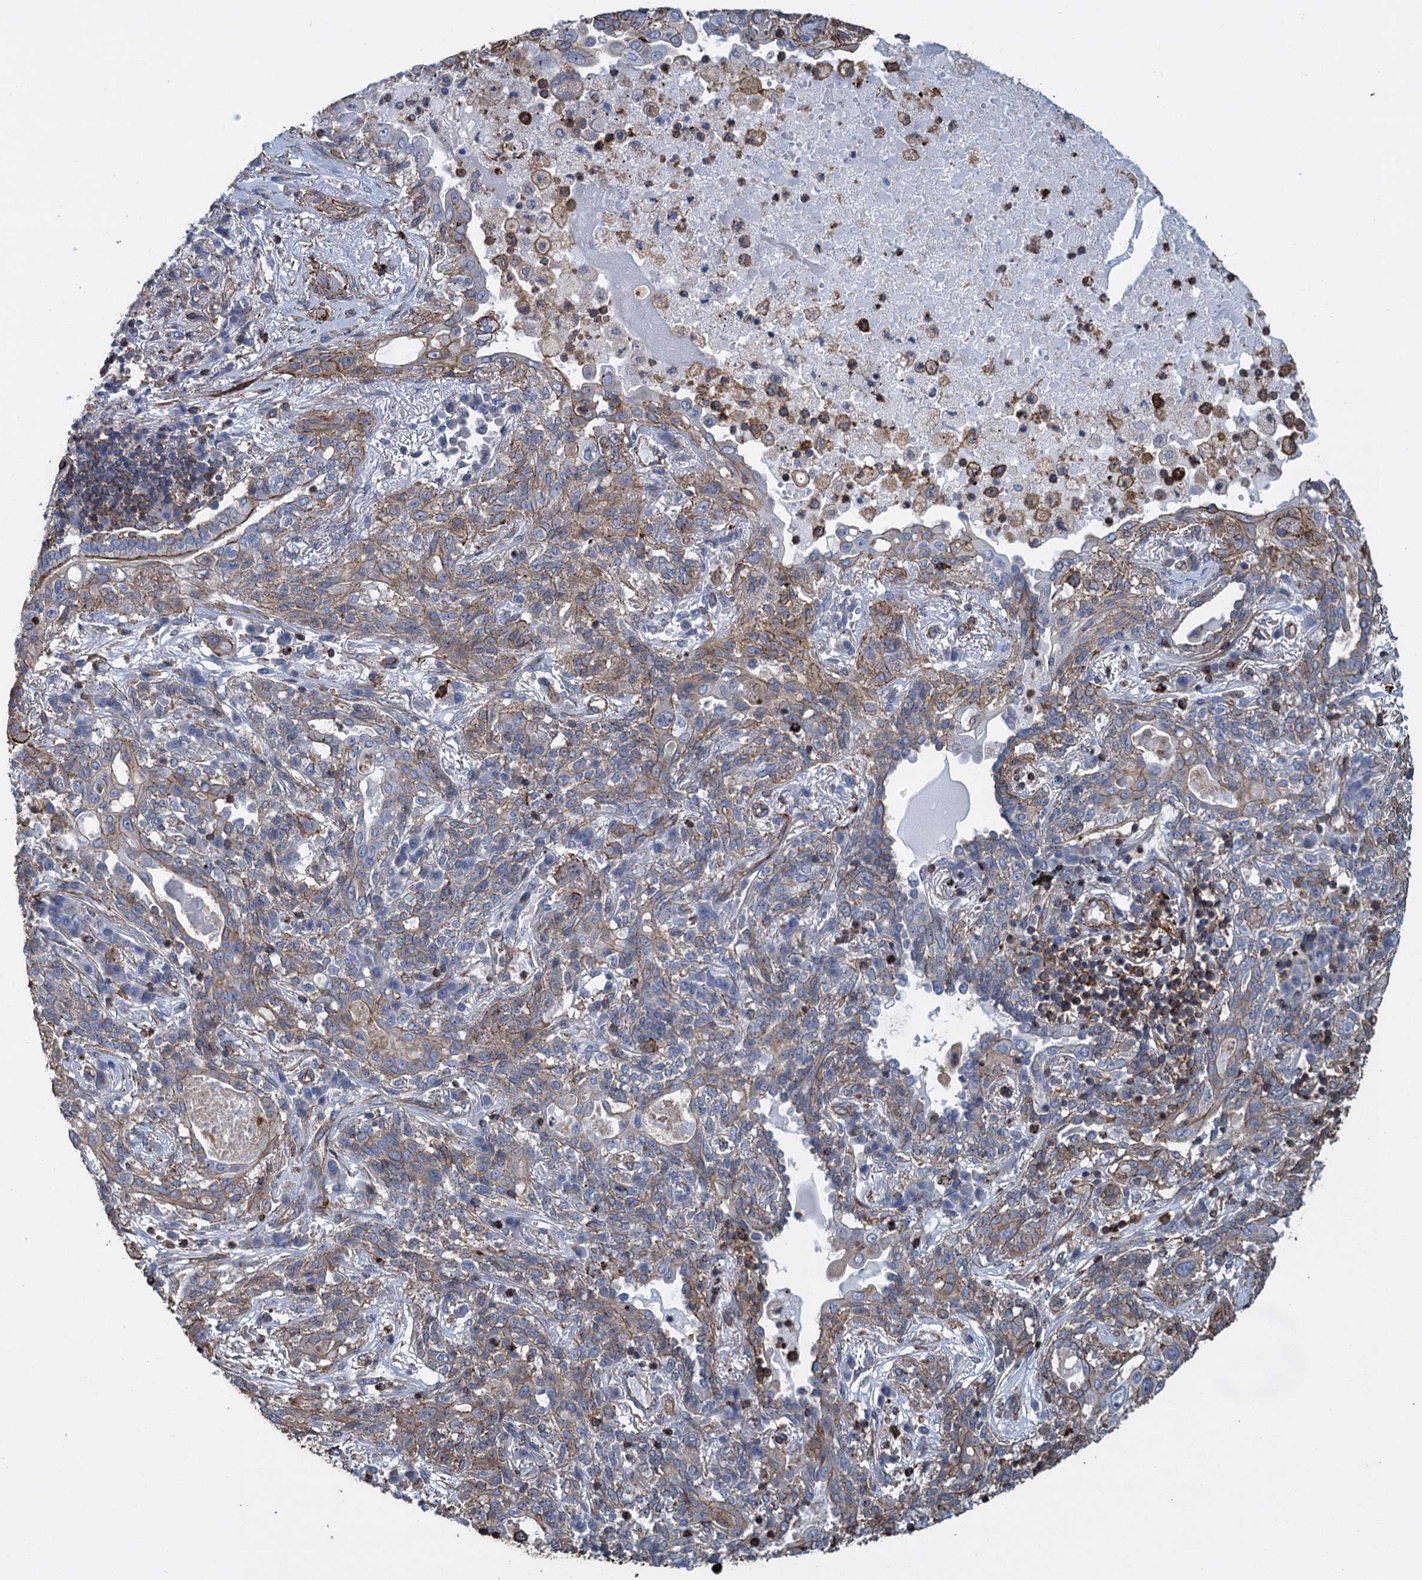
{"staining": {"intensity": "moderate", "quantity": "25%-75%", "location": "cytoplasmic/membranous"}, "tissue": "lung cancer", "cell_type": "Tumor cells", "image_type": "cancer", "snomed": [{"axis": "morphology", "description": "Squamous cell carcinoma, NOS"}, {"axis": "topography", "description": "Lung"}], "caption": "Immunohistochemical staining of human lung cancer (squamous cell carcinoma) shows medium levels of moderate cytoplasmic/membranous expression in about 25%-75% of tumor cells. The protein of interest is shown in brown color, while the nuclei are stained blue.", "gene": "PROSER2", "patient": {"sex": "female", "age": 70}}